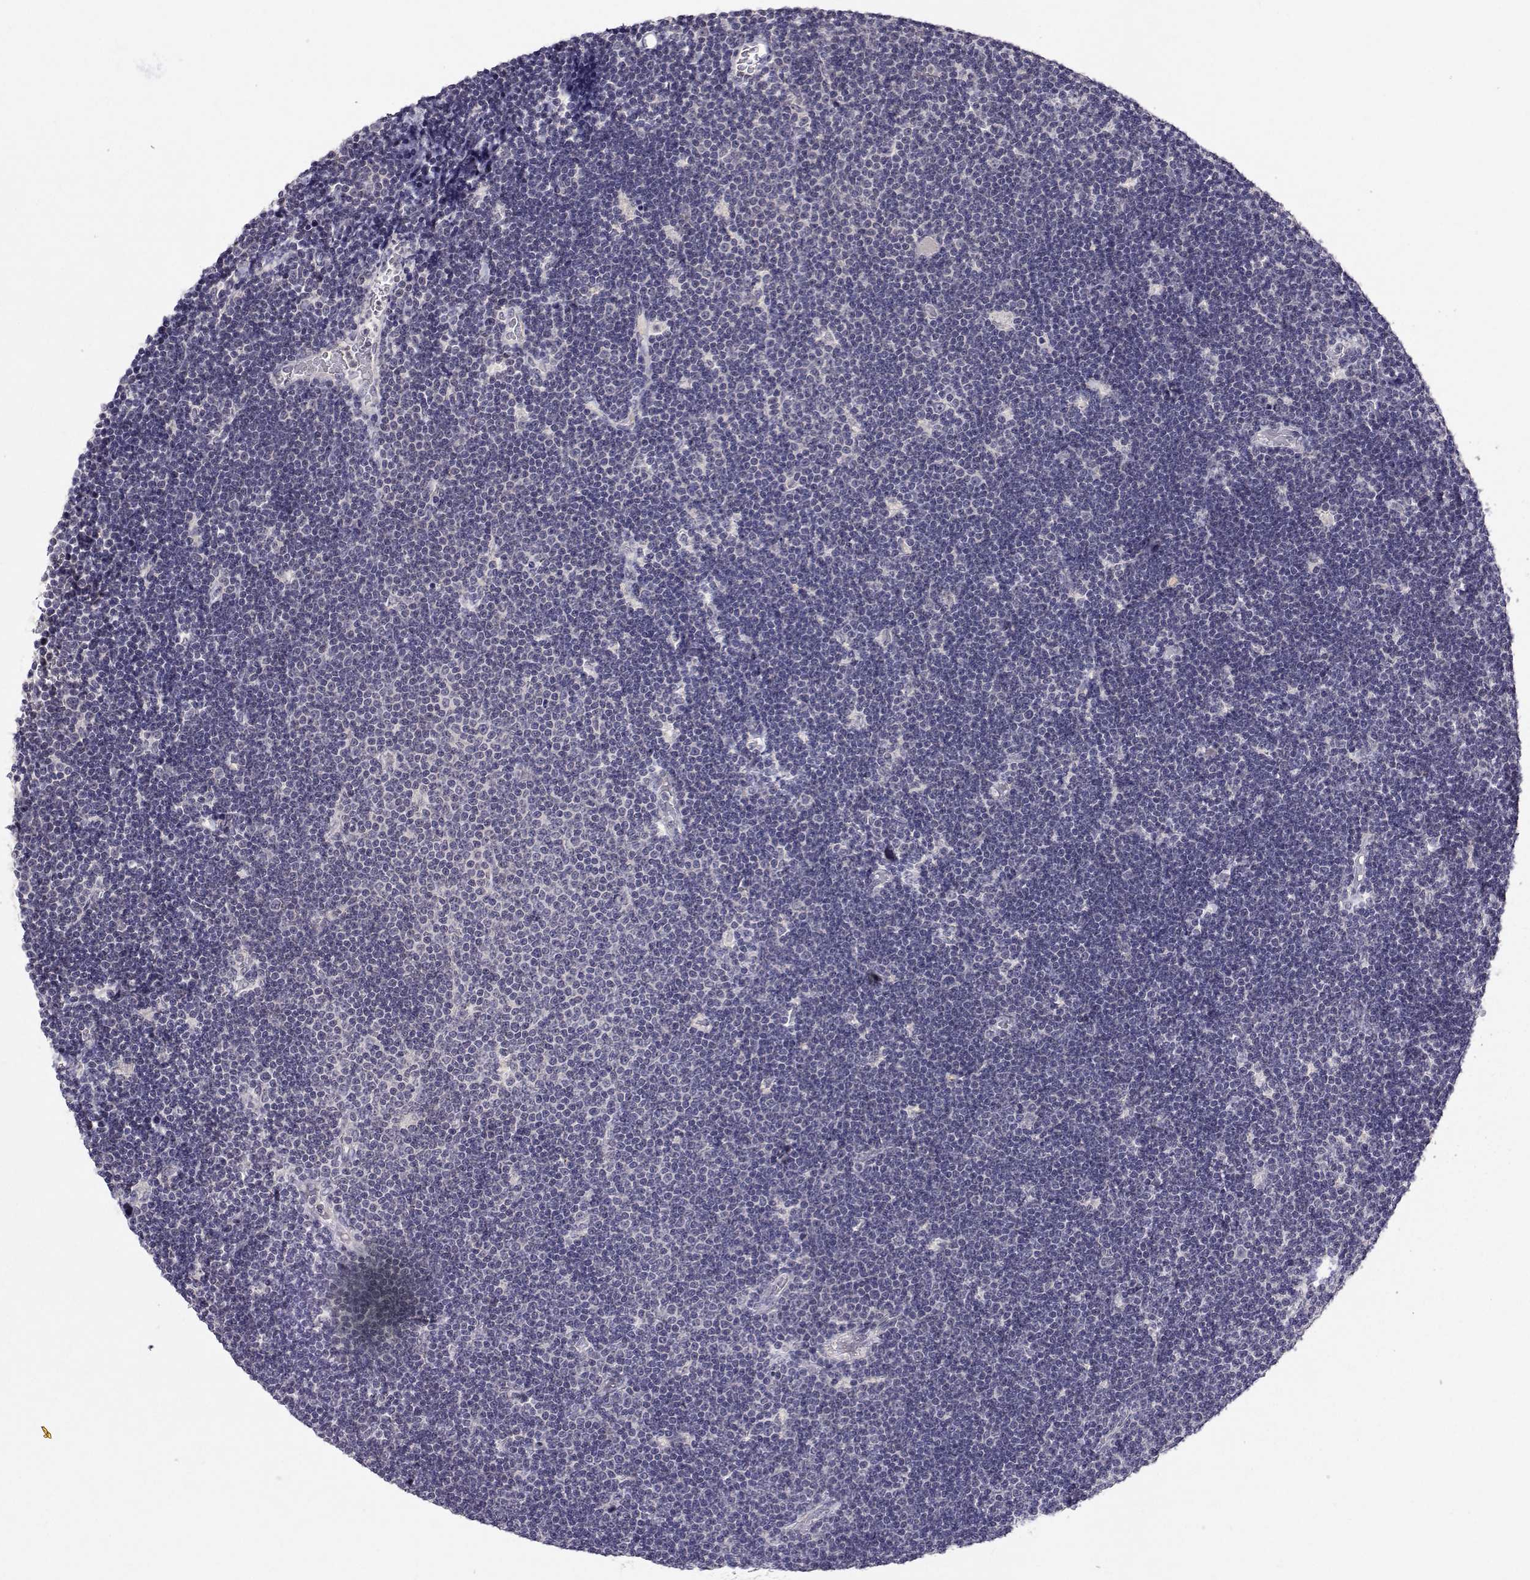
{"staining": {"intensity": "negative", "quantity": "none", "location": "none"}, "tissue": "lymphoma", "cell_type": "Tumor cells", "image_type": "cancer", "snomed": [{"axis": "morphology", "description": "Malignant lymphoma, non-Hodgkin's type, Low grade"}, {"axis": "topography", "description": "Brain"}], "caption": "Tumor cells are negative for brown protein staining in lymphoma. Nuclei are stained in blue.", "gene": "SLC6A3", "patient": {"sex": "female", "age": 66}}